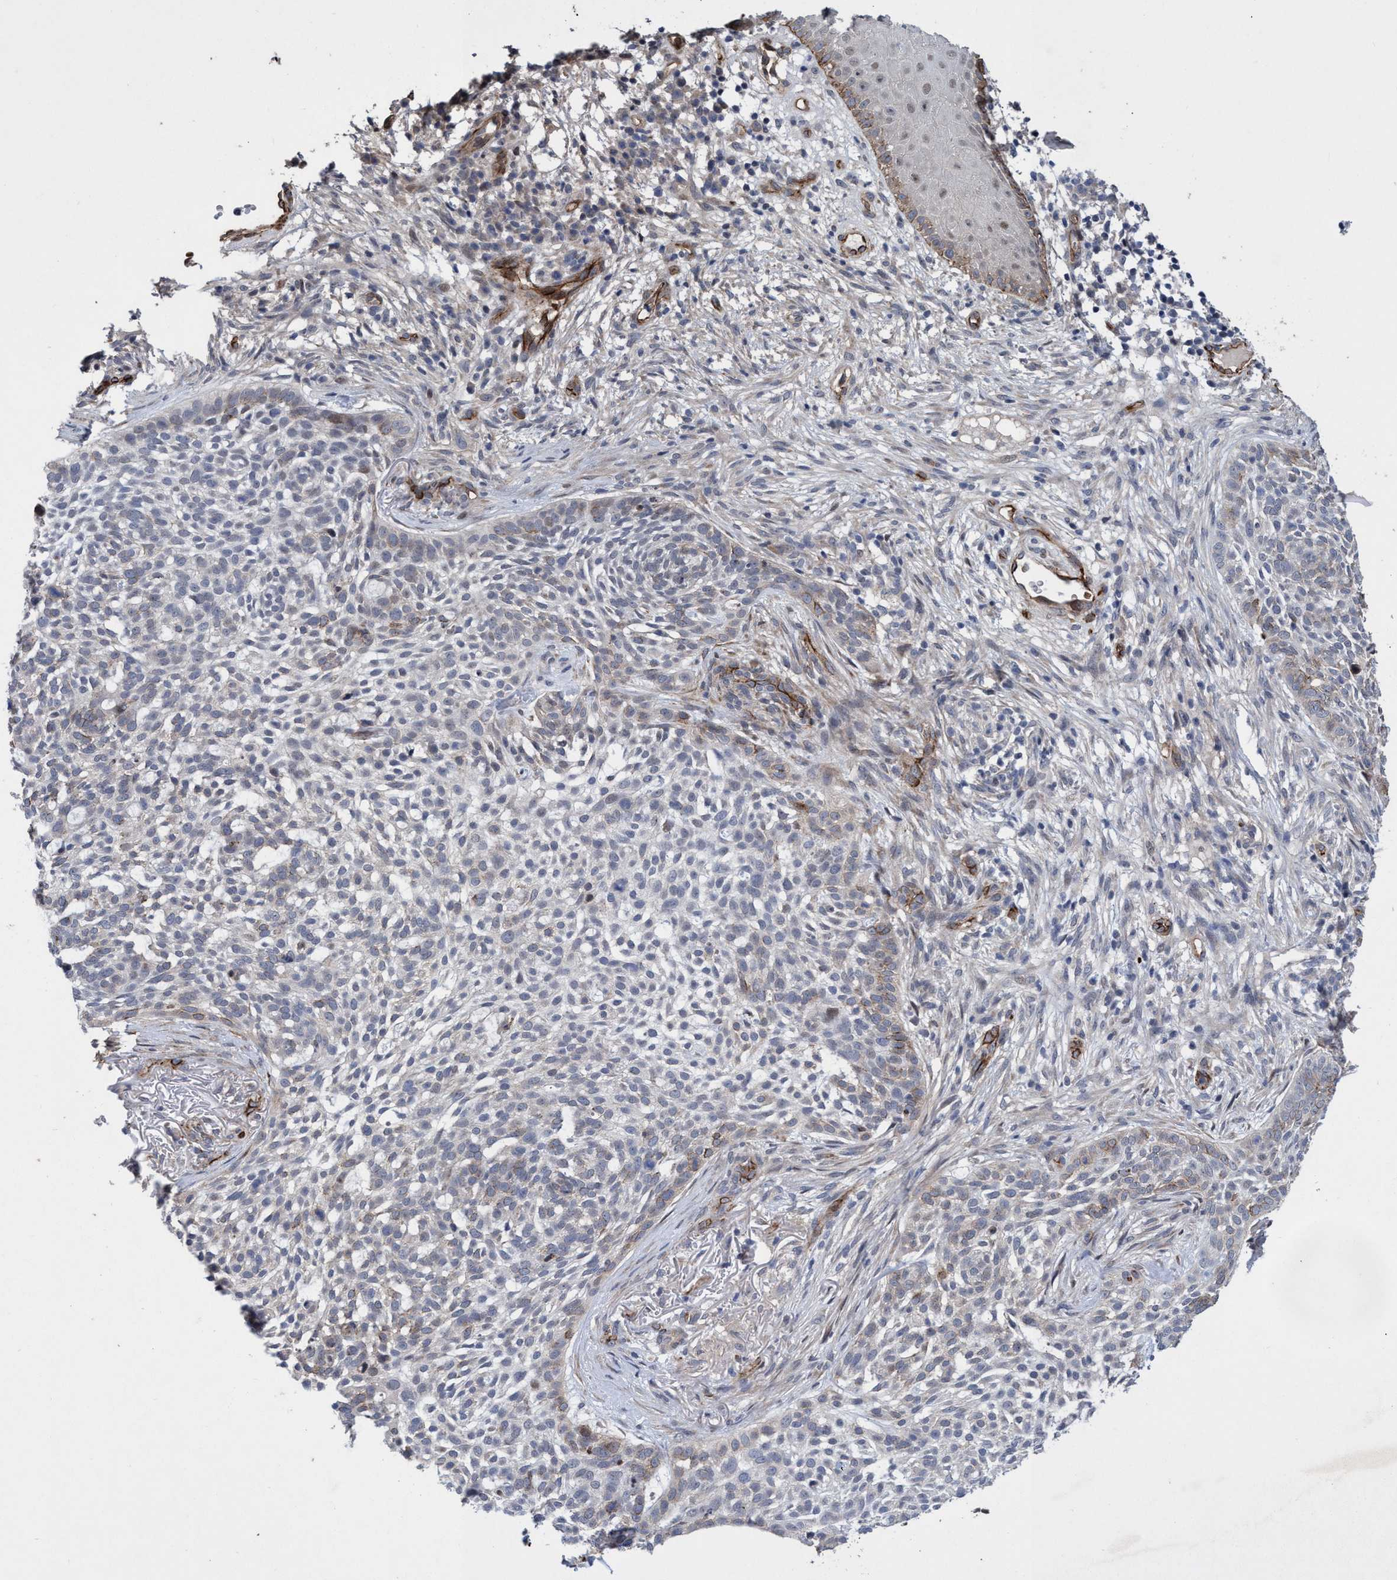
{"staining": {"intensity": "weak", "quantity": "<25%", "location": "cytoplasmic/membranous"}, "tissue": "skin cancer", "cell_type": "Tumor cells", "image_type": "cancer", "snomed": [{"axis": "morphology", "description": "Basal cell carcinoma"}, {"axis": "topography", "description": "Skin"}], "caption": "This is an immunohistochemistry (IHC) micrograph of human skin cancer. There is no staining in tumor cells.", "gene": "ZNF750", "patient": {"sex": "female", "age": 64}}